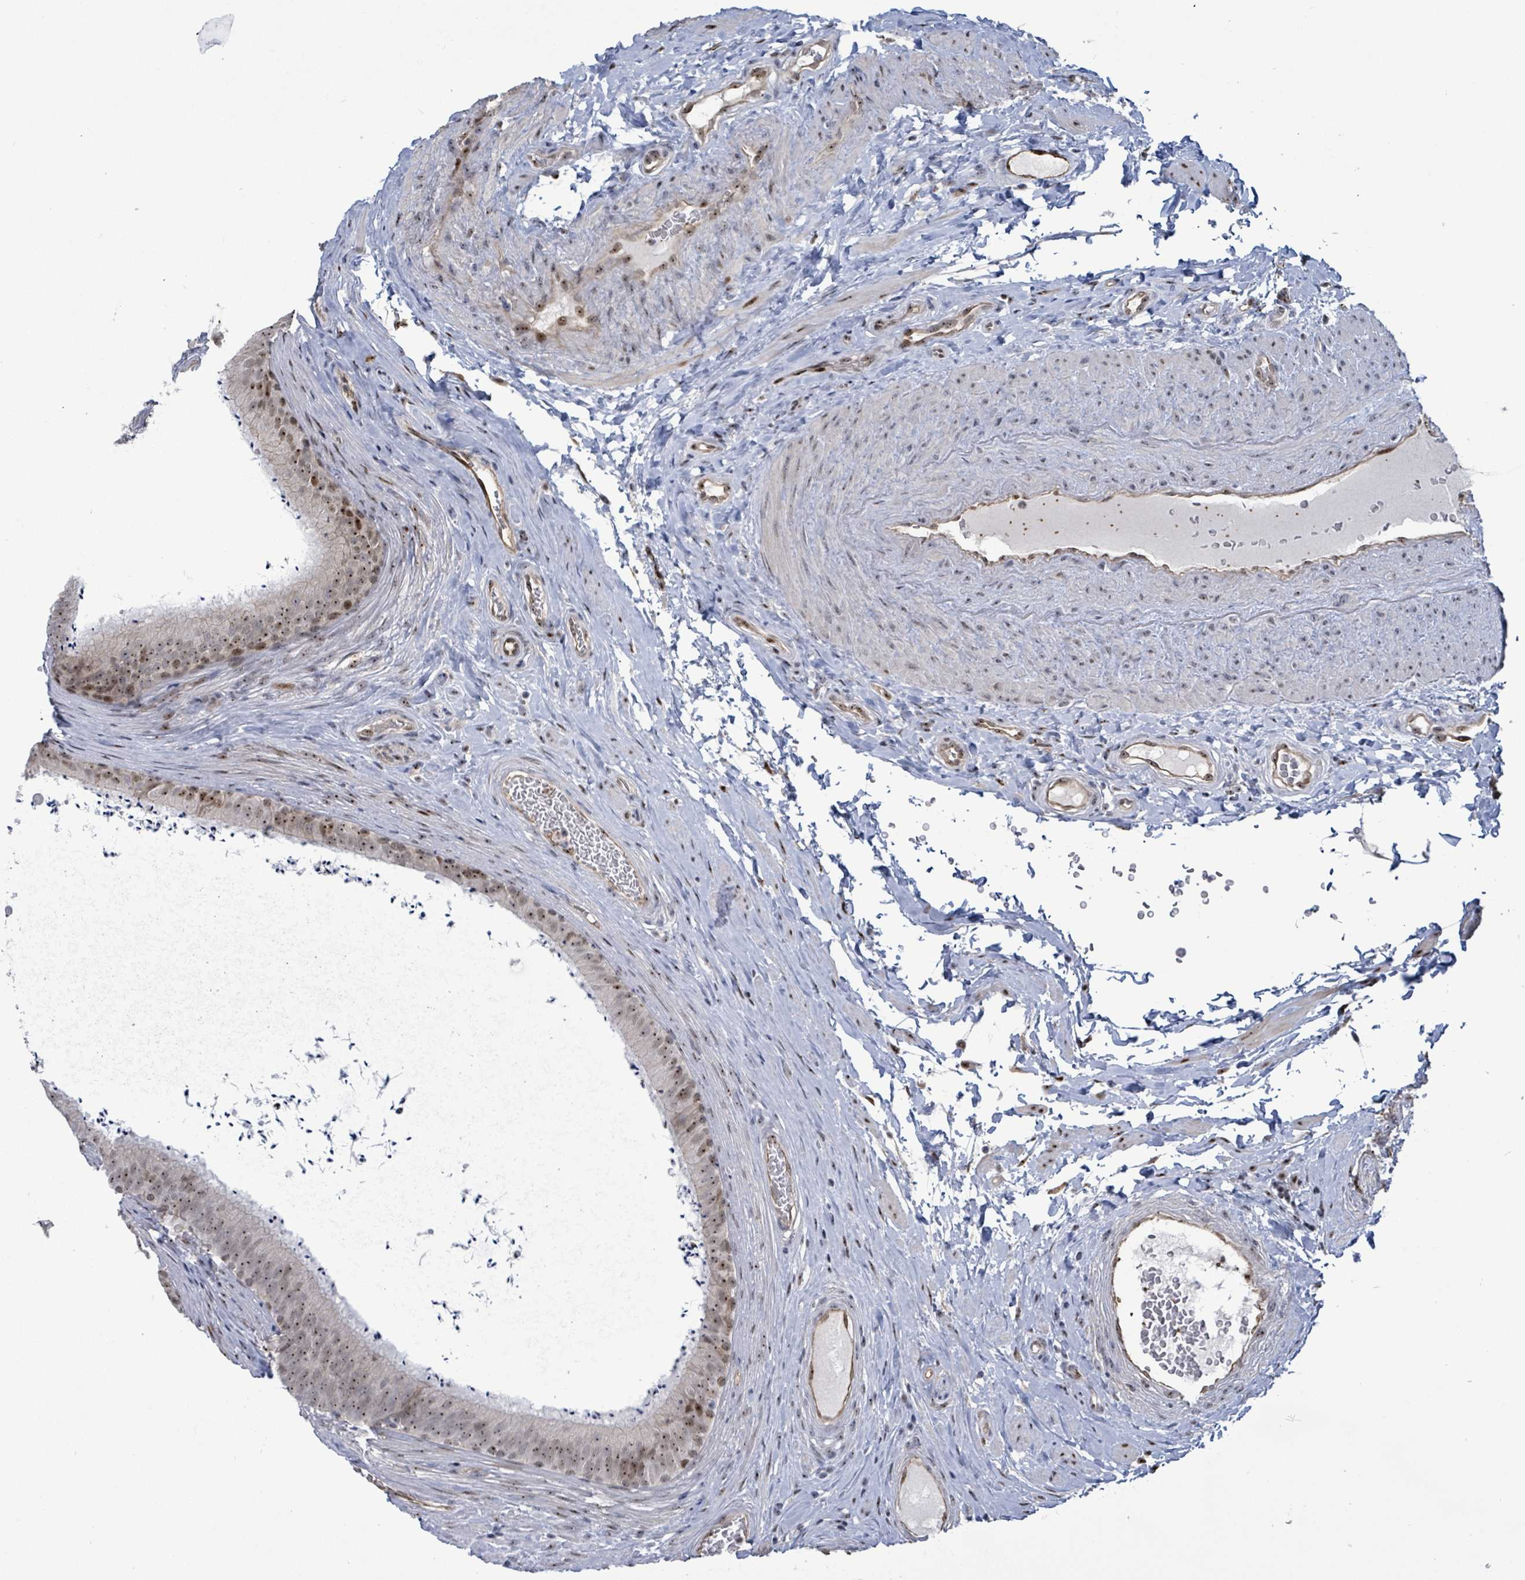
{"staining": {"intensity": "moderate", "quantity": ">75%", "location": "nuclear"}, "tissue": "epididymis", "cell_type": "Glandular cells", "image_type": "normal", "snomed": [{"axis": "morphology", "description": "Normal tissue, NOS"}, {"axis": "topography", "description": "Testis"}, {"axis": "topography", "description": "Epididymis"}], "caption": "Immunohistochemical staining of benign human epididymis shows medium levels of moderate nuclear staining in about >75% of glandular cells. Using DAB (3,3'-diaminobenzidine) (brown) and hematoxylin (blue) stains, captured at high magnification using brightfield microscopy.", "gene": "RRN3", "patient": {"sex": "male", "age": 41}}